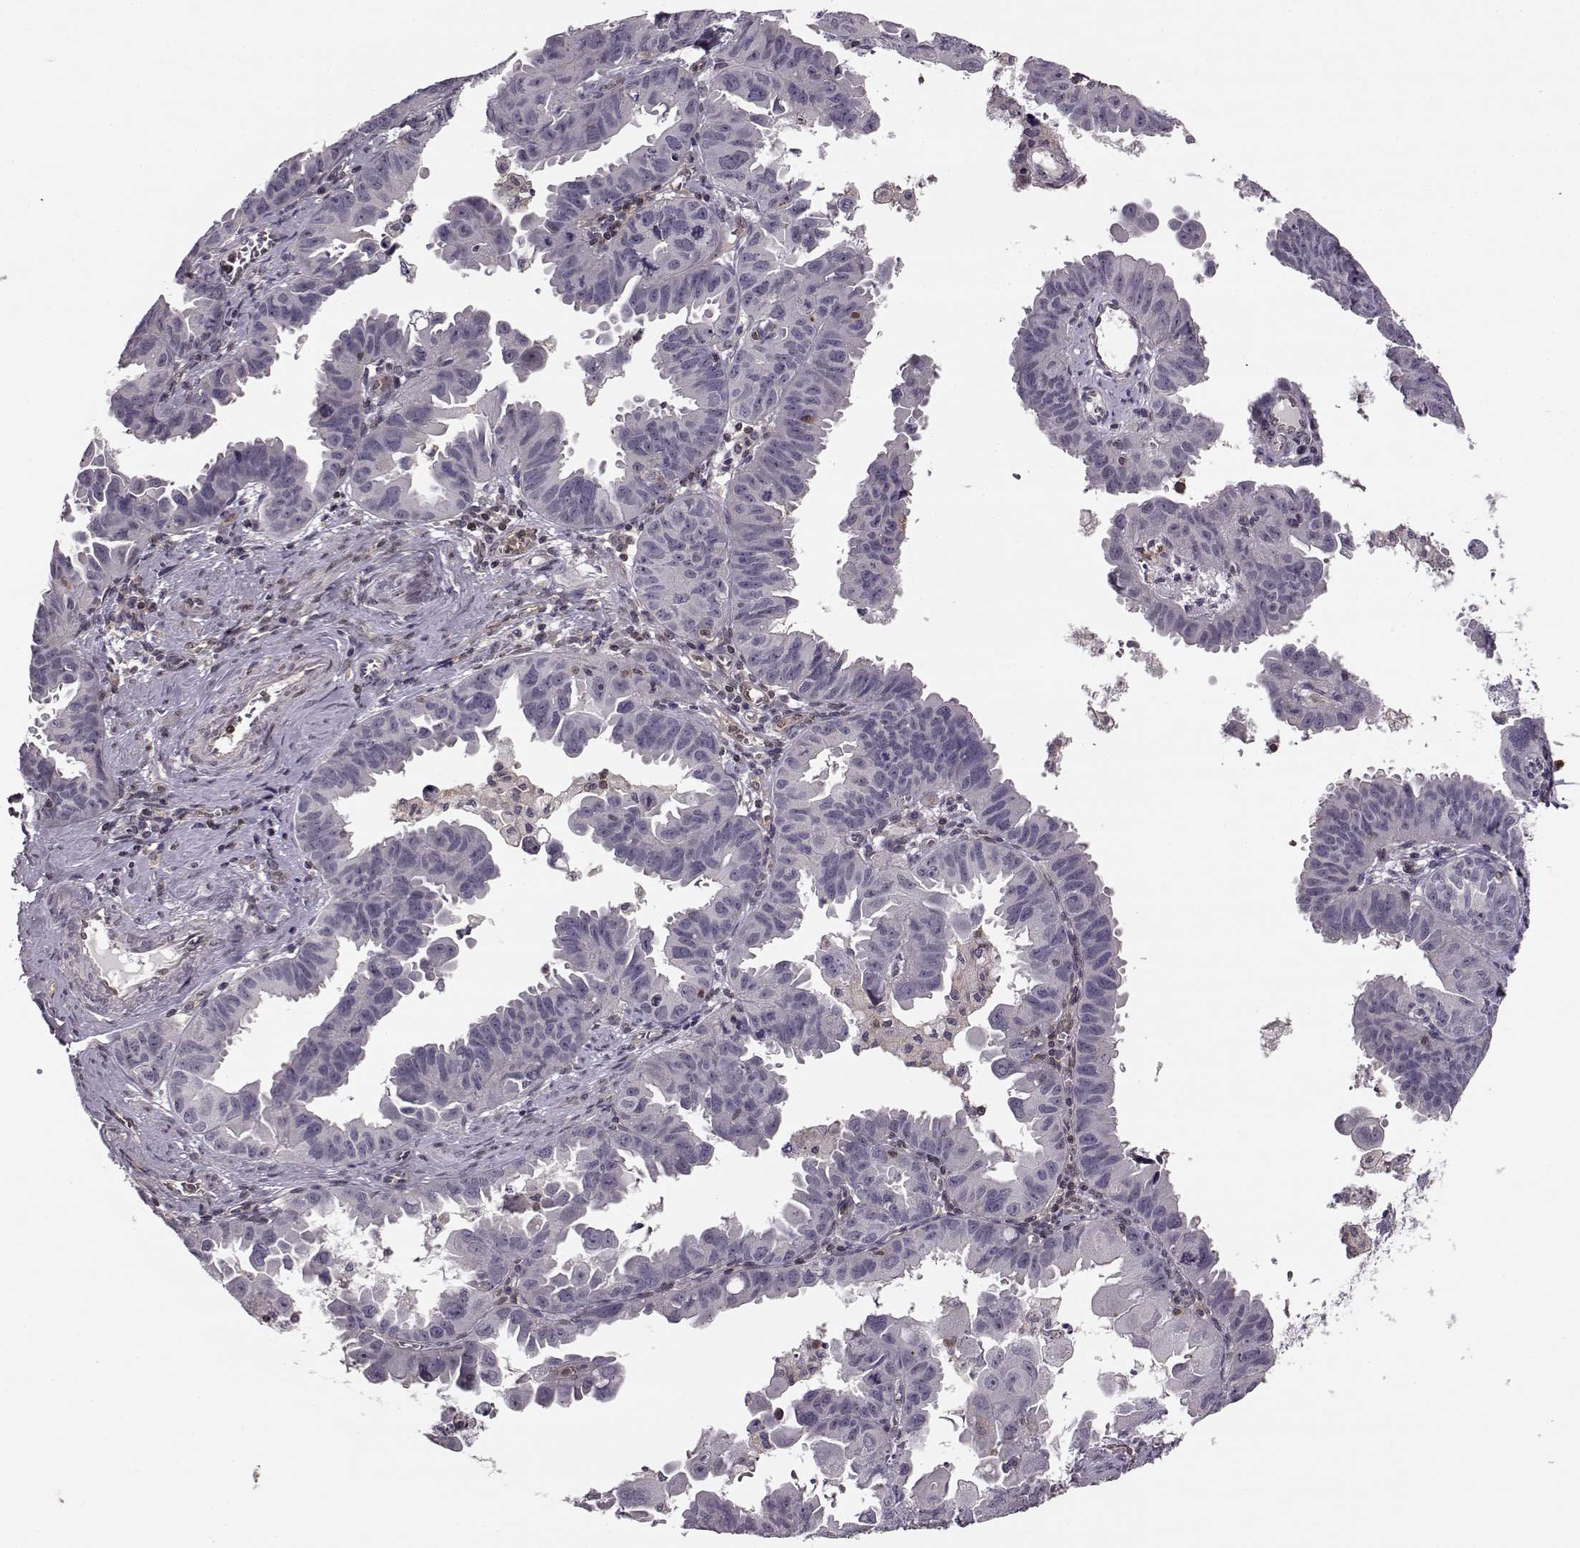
{"staining": {"intensity": "negative", "quantity": "none", "location": "none"}, "tissue": "ovarian cancer", "cell_type": "Tumor cells", "image_type": "cancer", "snomed": [{"axis": "morphology", "description": "Carcinoma, endometroid"}, {"axis": "topography", "description": "Ovary"}], "caption": "The immunohistochemistry histopathology image has no significant staining in tumor cells of ovarian cancer tissue.", "gene": "MFSD1", "patient": {"sex": "female", "age": 85}}